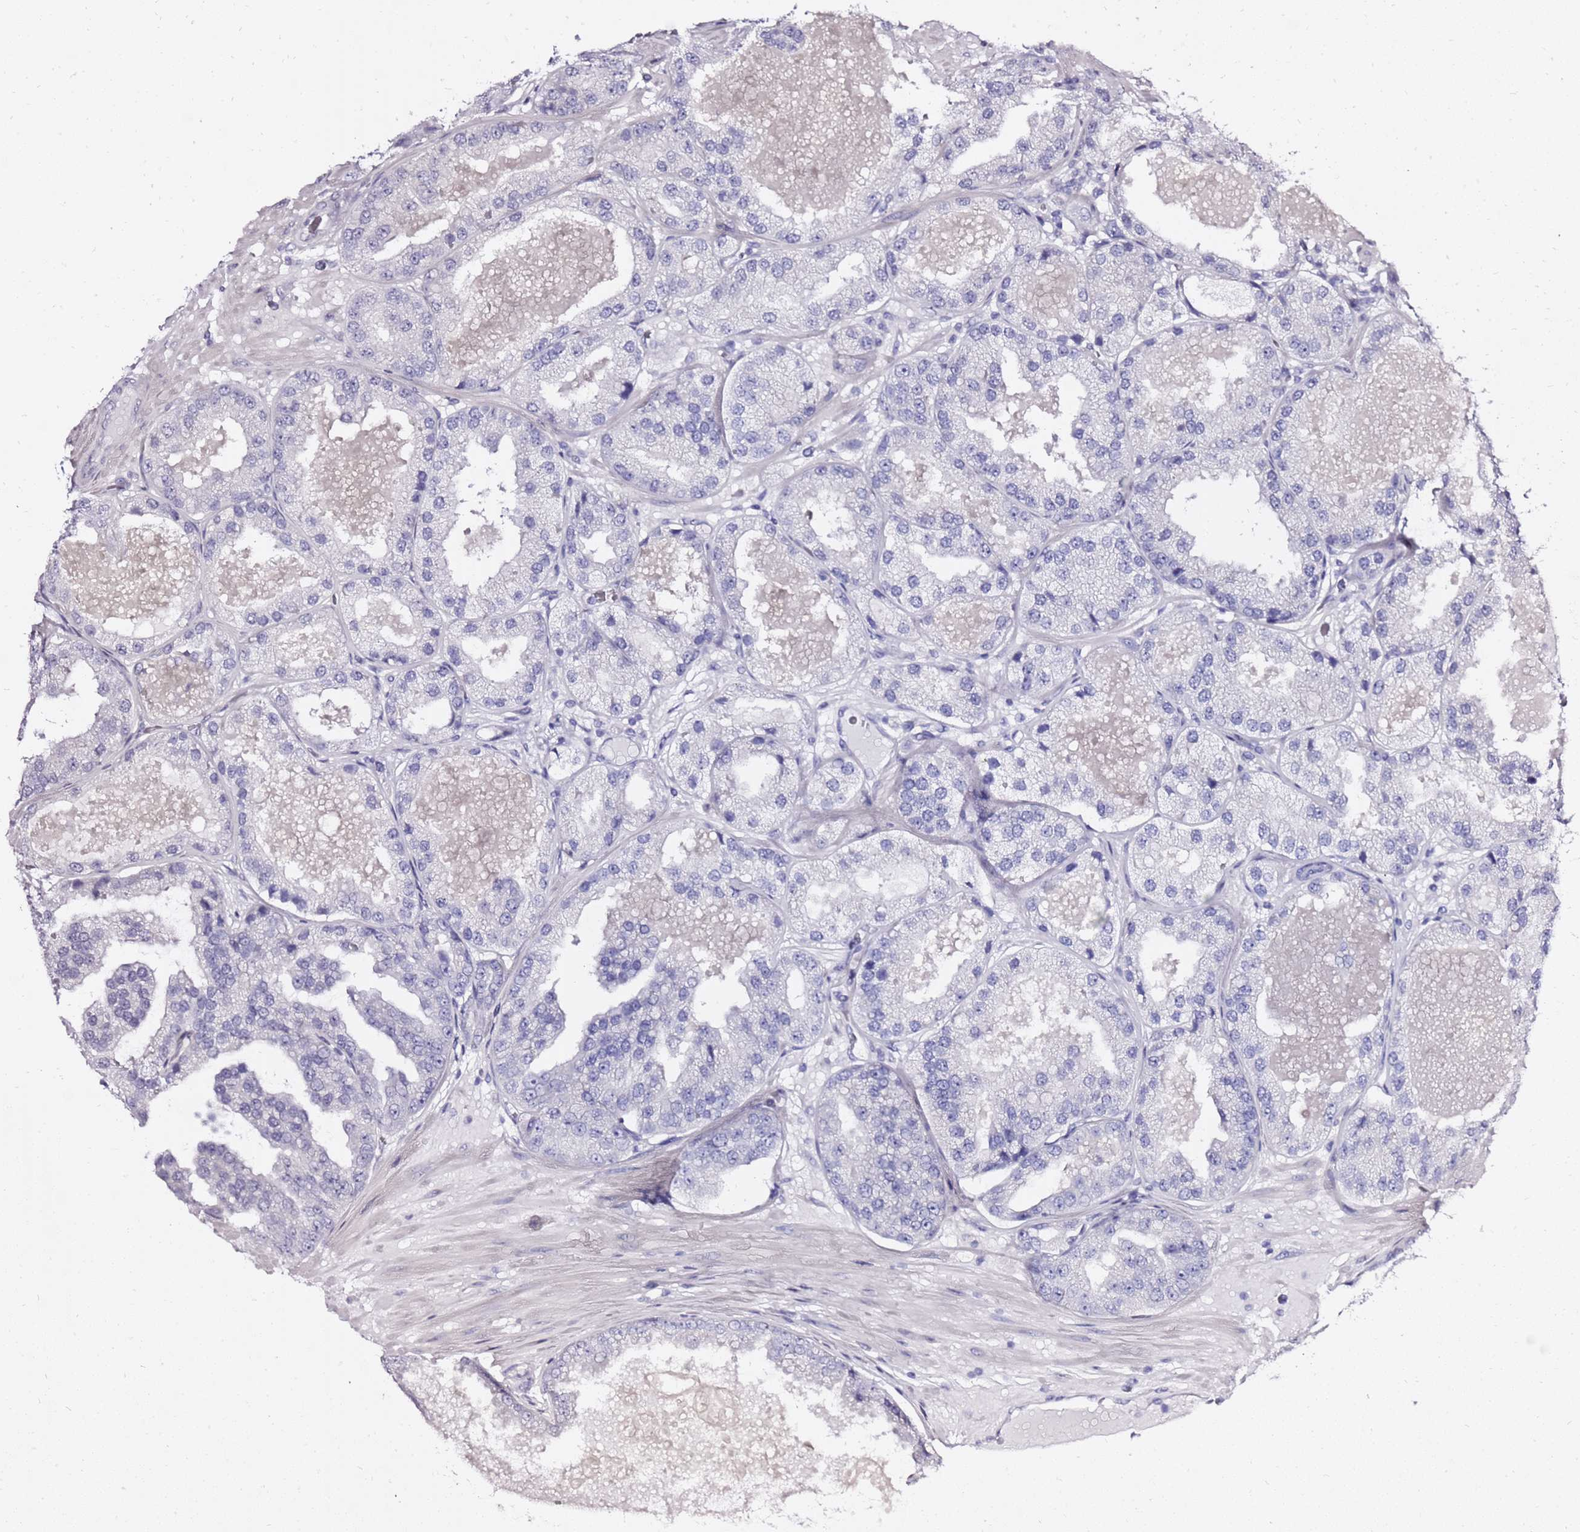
{"staining": {"intensity": "negative", "quantity": "none", "location": "none"}, "tissue": "prostate cancer", "cell_type": "Tumor cells", "image_type": "cancer", "snomed": [{"axis": "morphology", "description": "Adenocarcinoma, High grade"}, {"axis": "topography", "description": "Prostate"}], "caption": "Immunohistochemical staining of human adenocarcinoma (high-grade) (prostate) displays no significant expression in tumor cells.", "gene": "LIPF", "patient": {"sex": "male", "age": 63}}